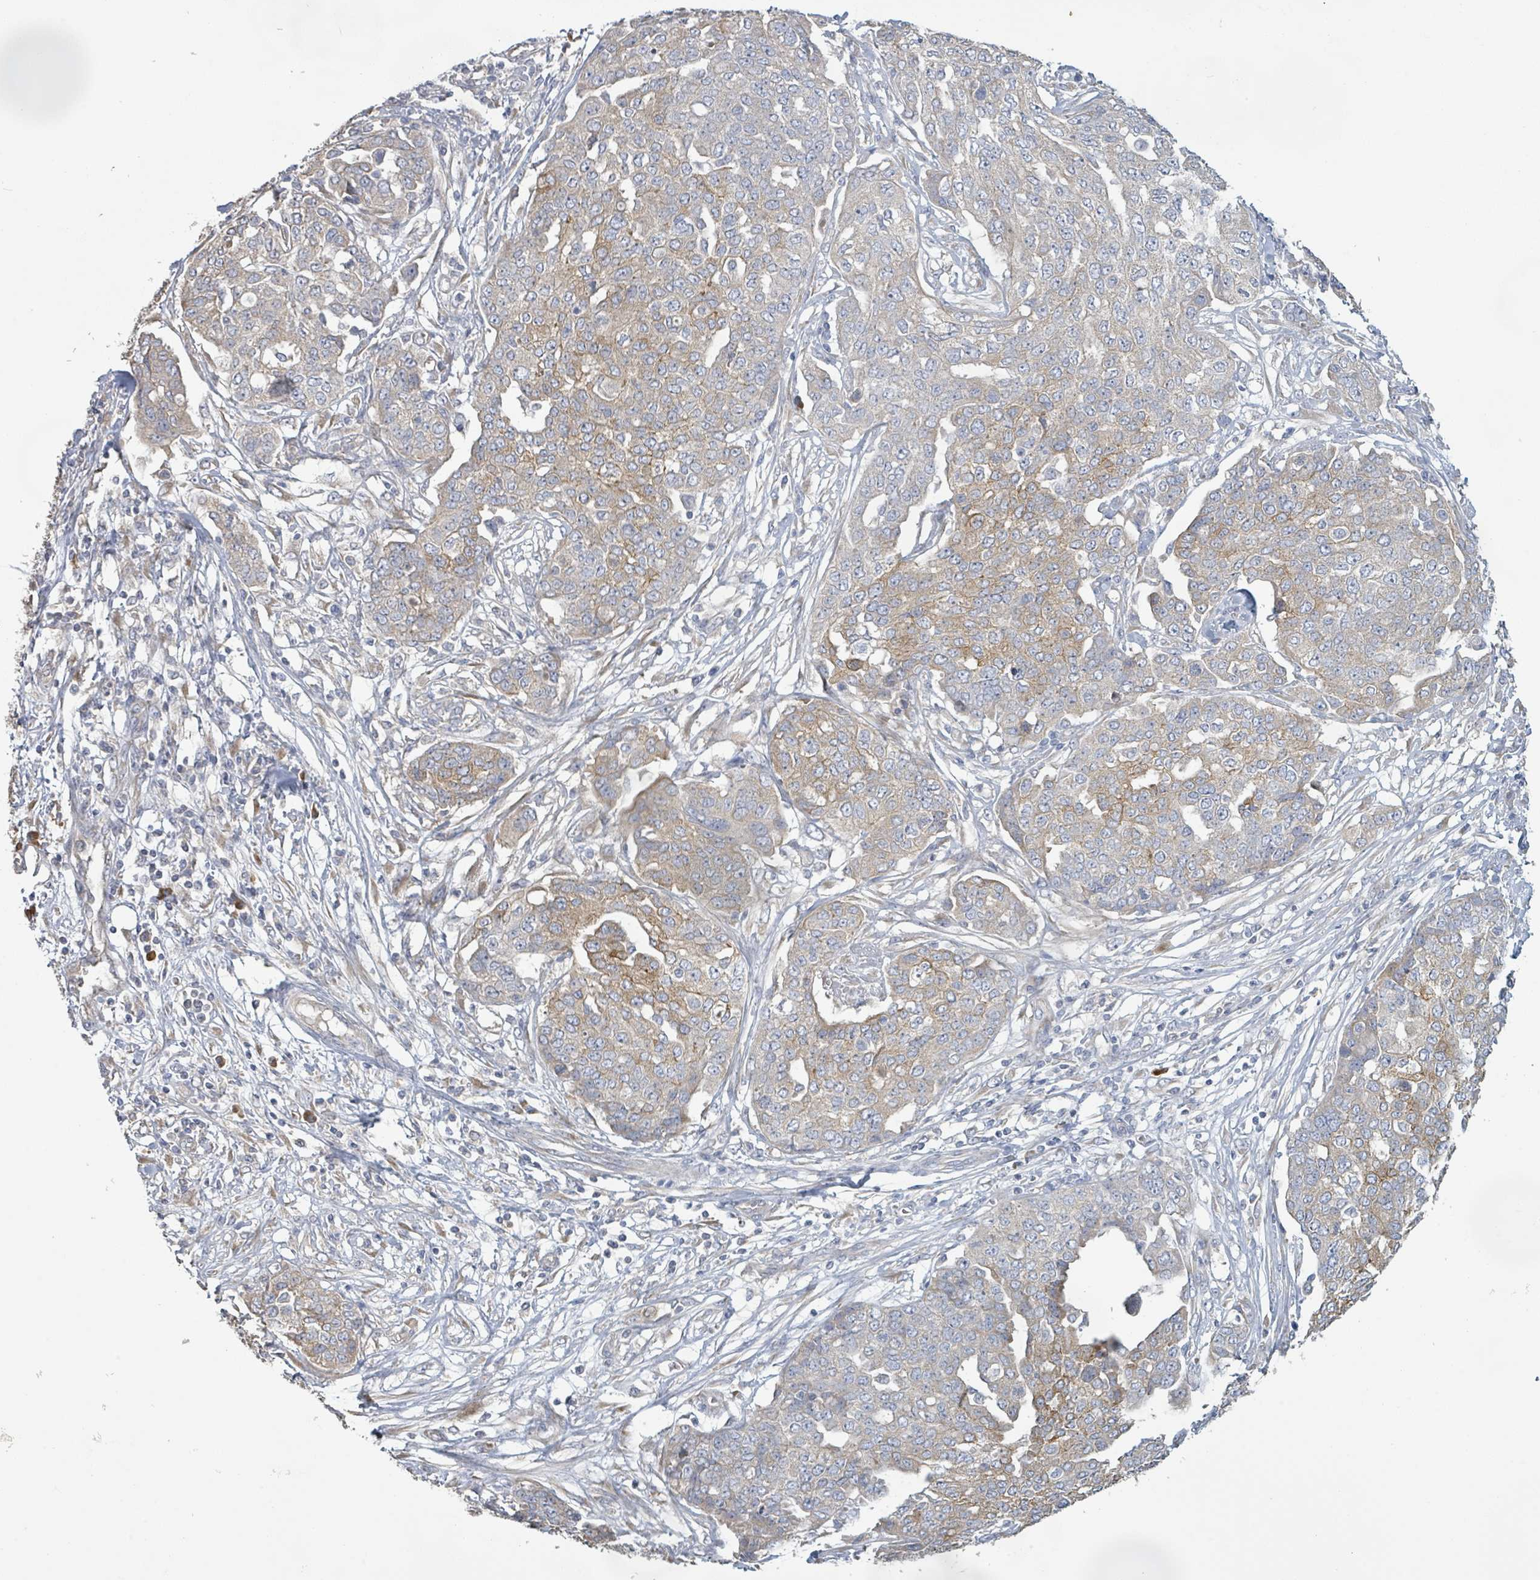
{"staining": {"intensity": "moderate", "quantity": "<25%", "location": "cytoplasmic/membranous"}, "tissue": "ovarian cancer", "cell_type": "Tumor cells", "image_type": "cancer", "snomed": [{"axis": "morphology", "description": "Cystadenocarcinoma, serous, NOS"}, {"axis": "topography", "description": "Soft tissue"}, {"axis": "topography", "description": "Ovary"}], "caption": "Immunohistochemical staining of human serous cystadenocarcinoma (ovarian) reveals moderate cytoplasmic/membranous protein expression in approximately <25% of tumor cells.", "gene": "KCNS2", "patient": {"sex": "female", "age": 57}}